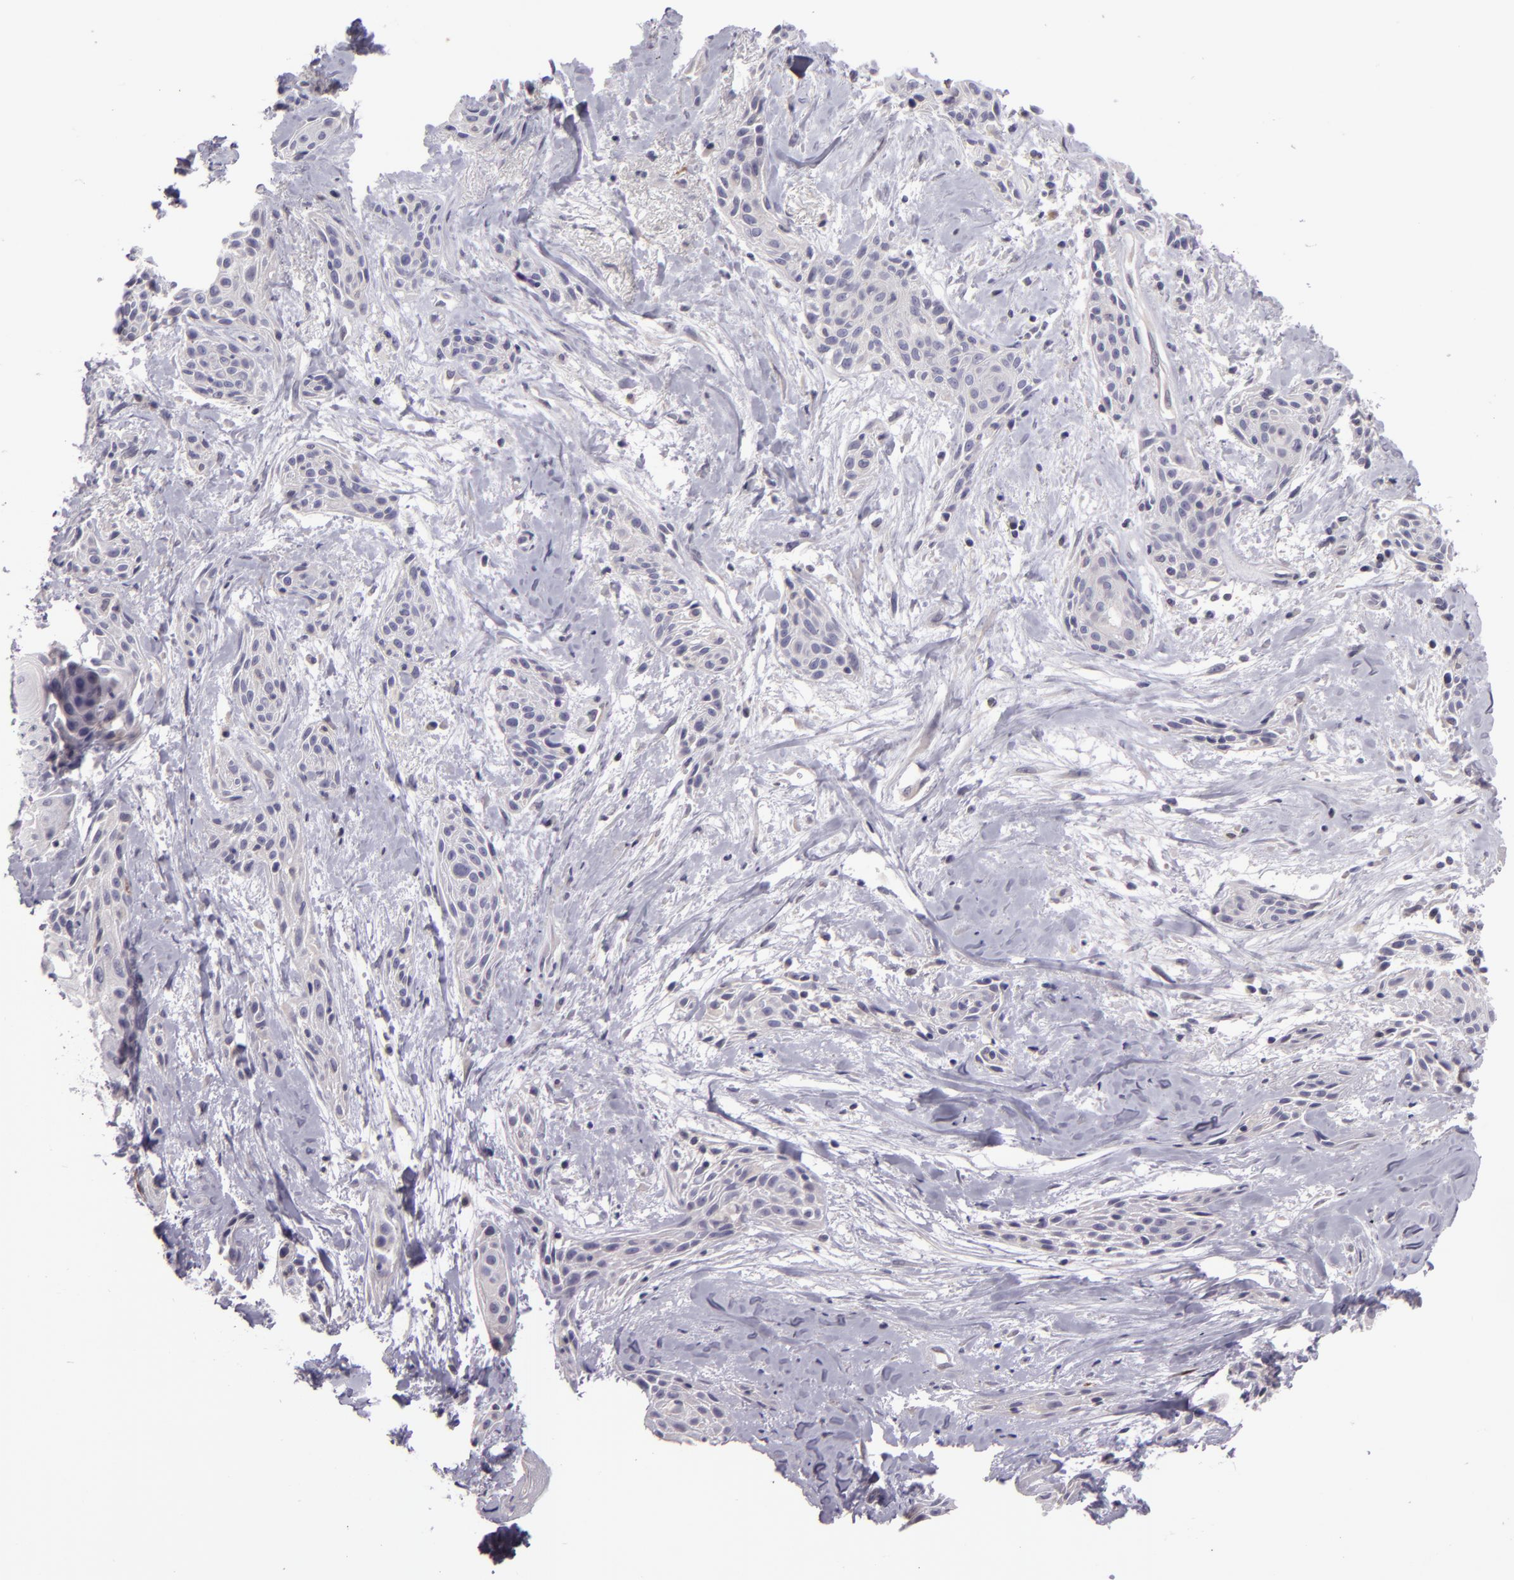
{"staining": {"intensity": "negative", "quantity": "none", "location": "none"}, "tissue": "skin cancer", "cell_type": "Tumor cells", "image_type": "cancer", "snomed": [{"axis": "morphology", "description": "Squamous cell carcinoma, NOS"}, {"axis": "topography", "description": "Skin"}, {"axis": "topography", "description": "Anal"}], "caption": "Immunohistochemical staining of skin cancer reveals no significant expression in tumor cells.", "gene": "SNCB", "patient": {"sex": "male", "age": 64}}